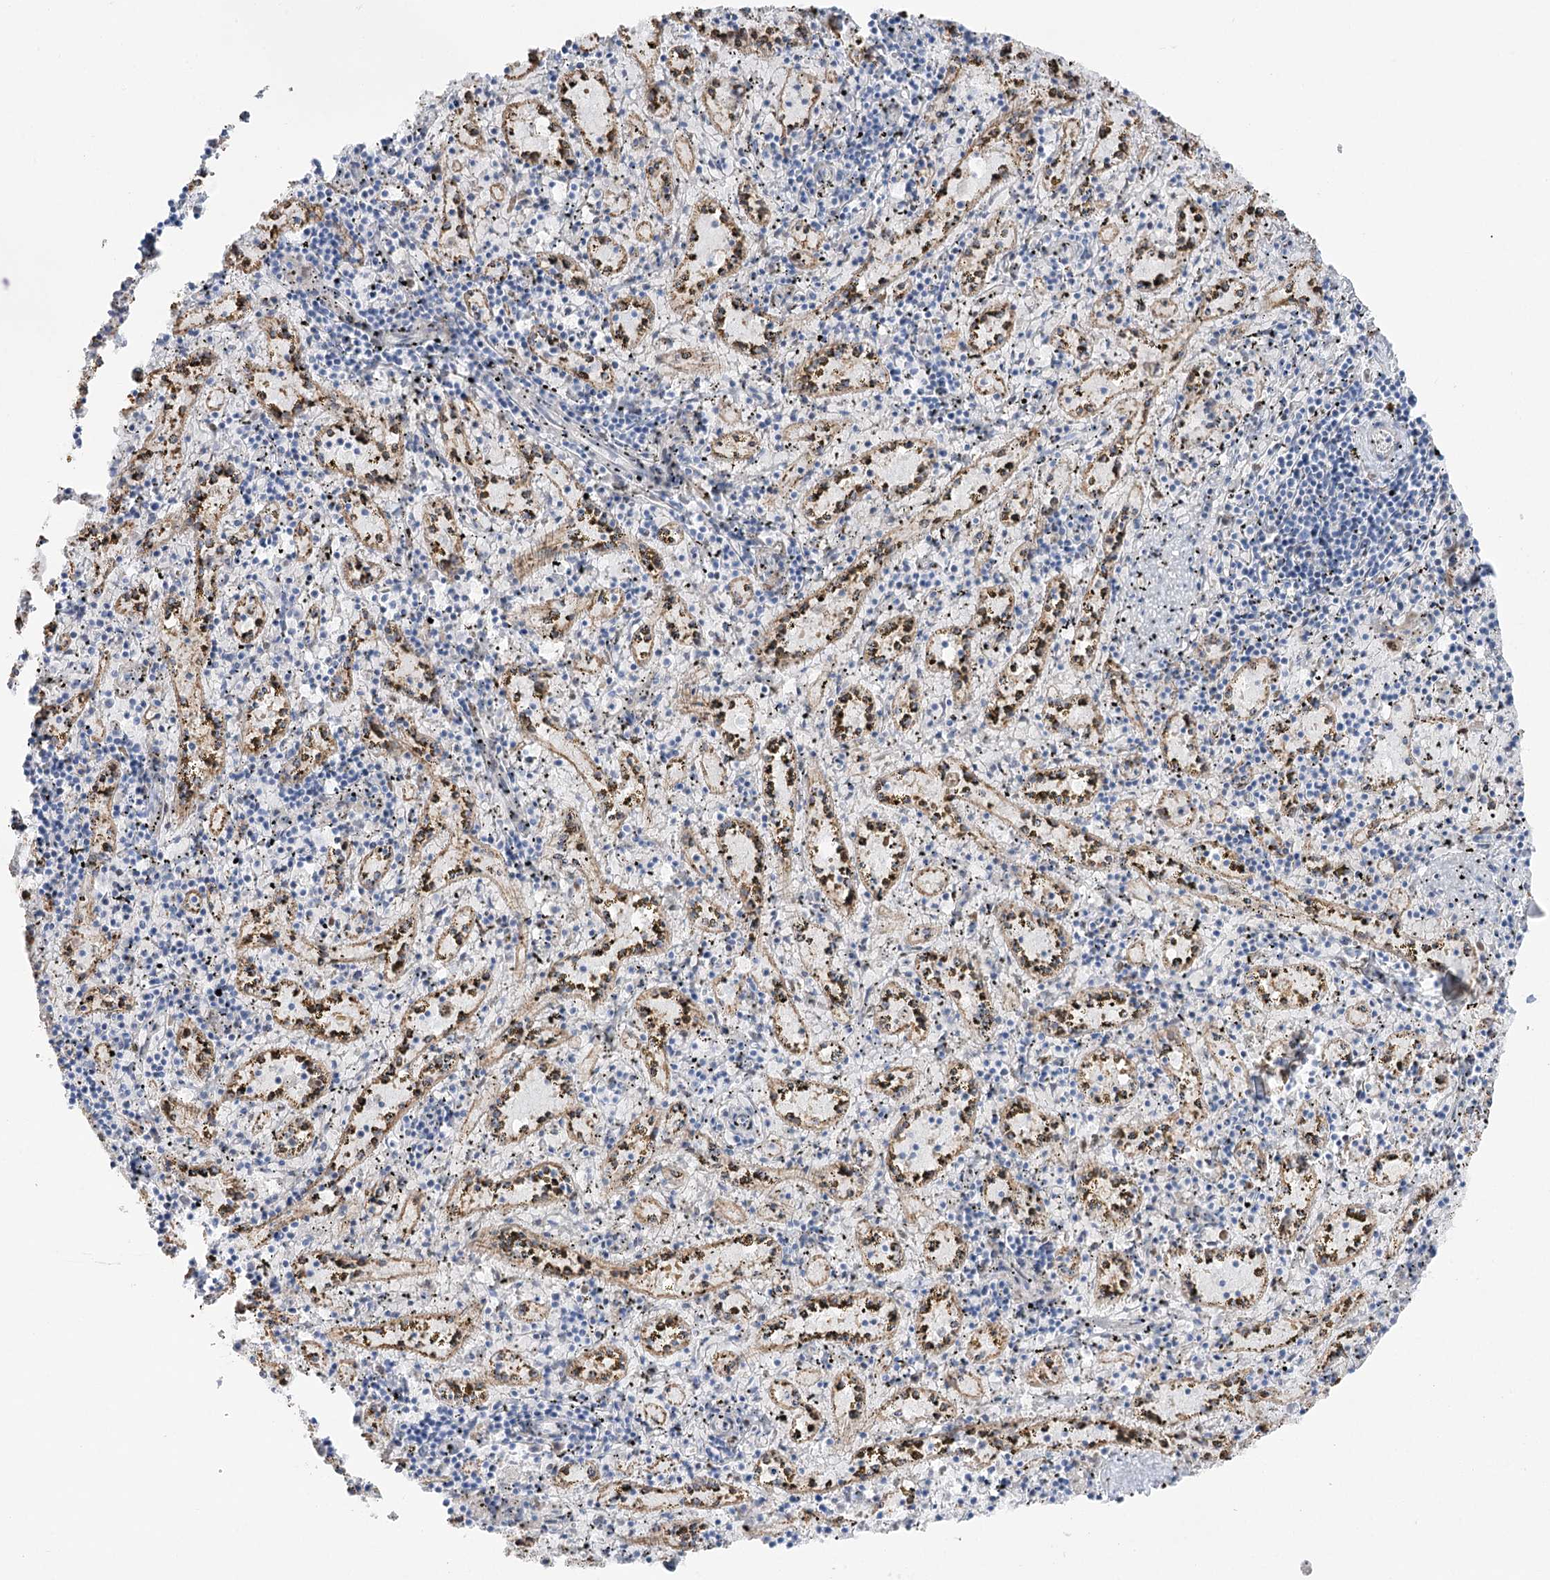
{"staining": {"intensity": "negative", "quantity": "none", "location": "none"}, "tissue": "spleen", "cell_type": "Cells in red pulp", "image_type": "normal", "snomed": [{"axis": "morphology", "description": "Normal tissue, NOS"}, {"axis": "topography", "description": "Spleen"}], "caption": "Immunohistochemistry histopathology image of benign human spleen stained for a protein (brown), which exhibits no staining in cells in red pulp.", "gene": "SIAE", "patient": {"sex": "male", "age": 11}}